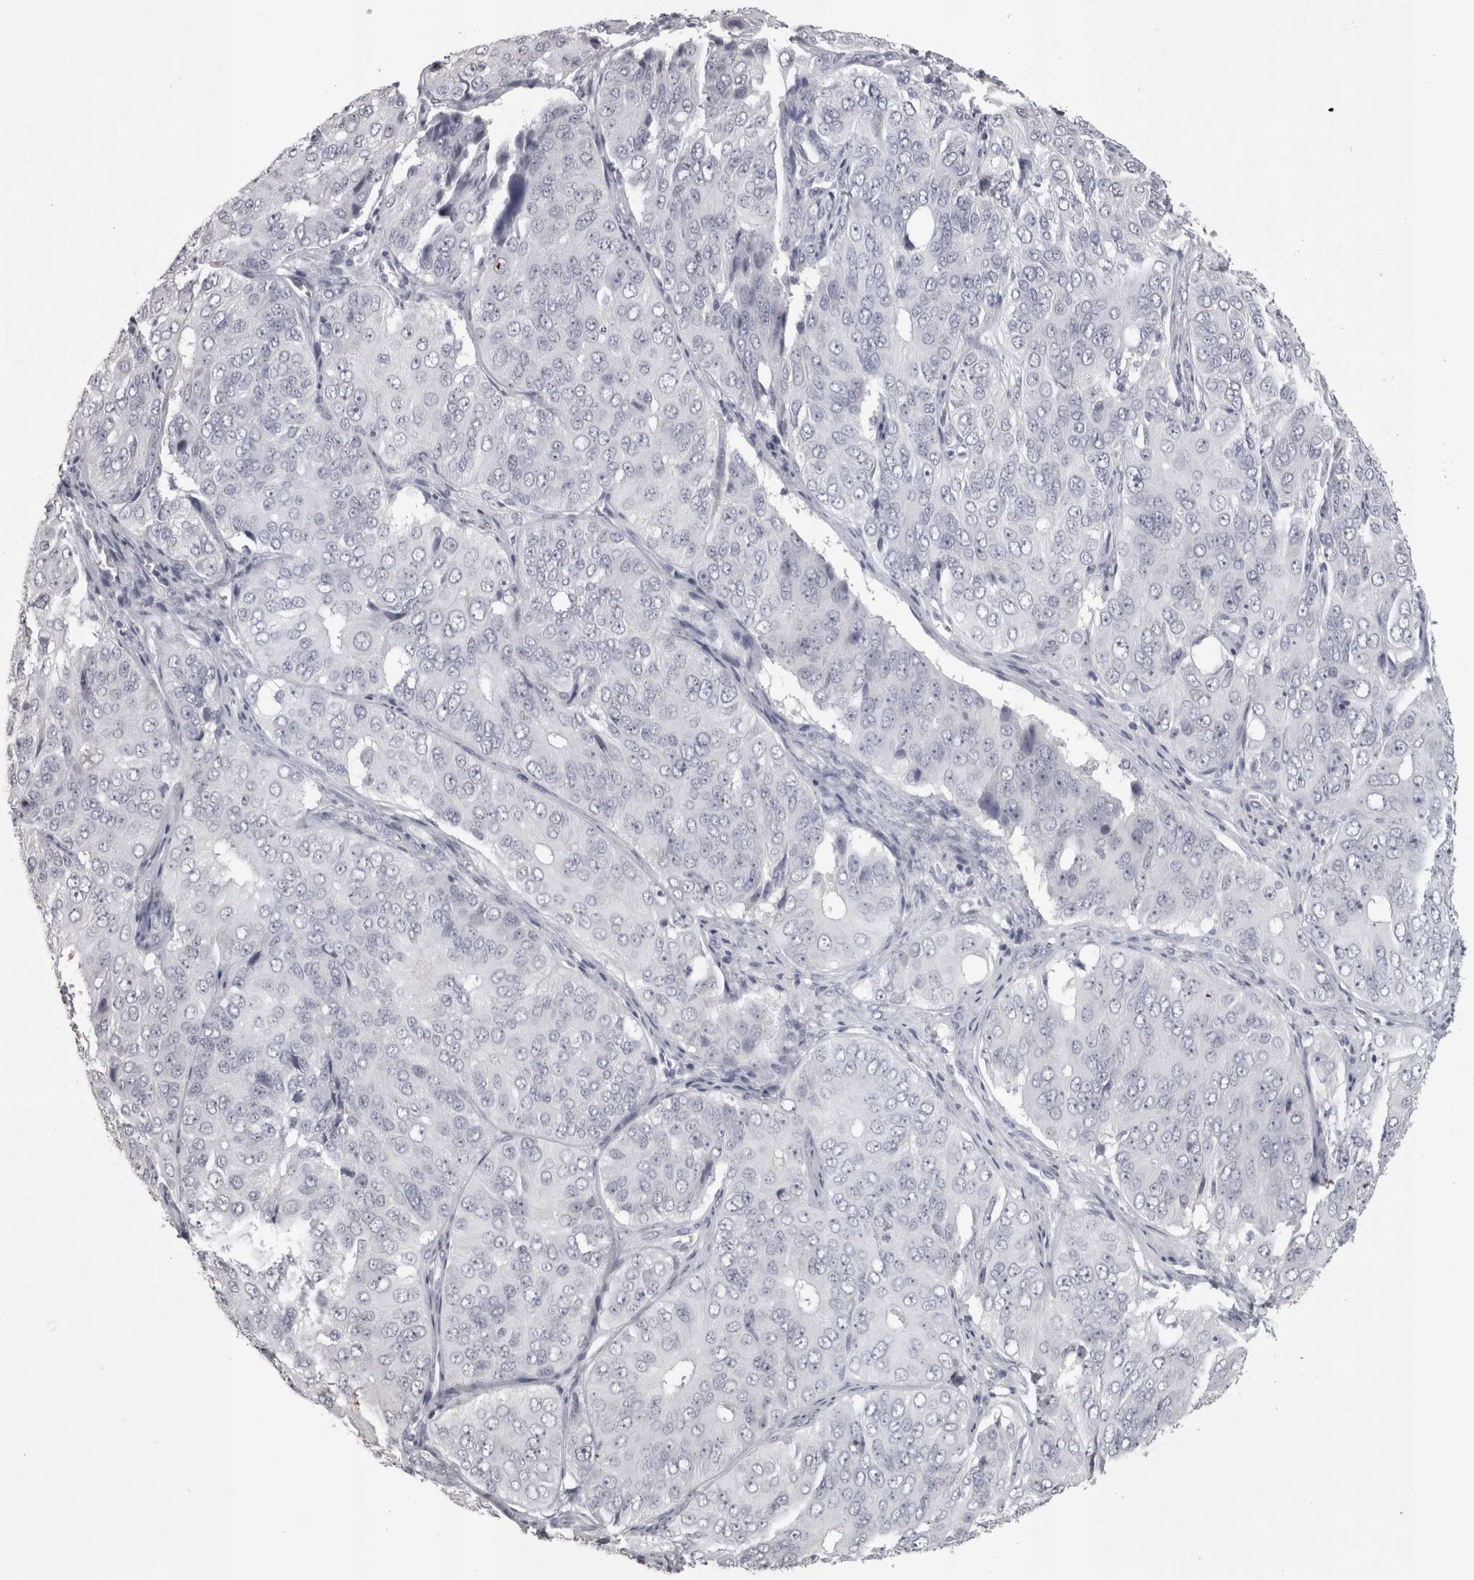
{"staining": {"intensity": "negative", "quantity": "none", "location": "none"}, "tissue": "ovarian cancer", "cell_type": "Tumor cells", "image_type": "cancer", "snomed": [{"axis": "morphology", "description": "Carcinoma, endometroid"}, {"axis": "topography", "description": "Ovary"}], "caption": "Ovarian cancer (endometroid carcinoma) was stained to show a protein in brown. There is no significant positivity in tumor cells.", "gene": "LAX1", "patient": {"sex": "female", "age": 51}}